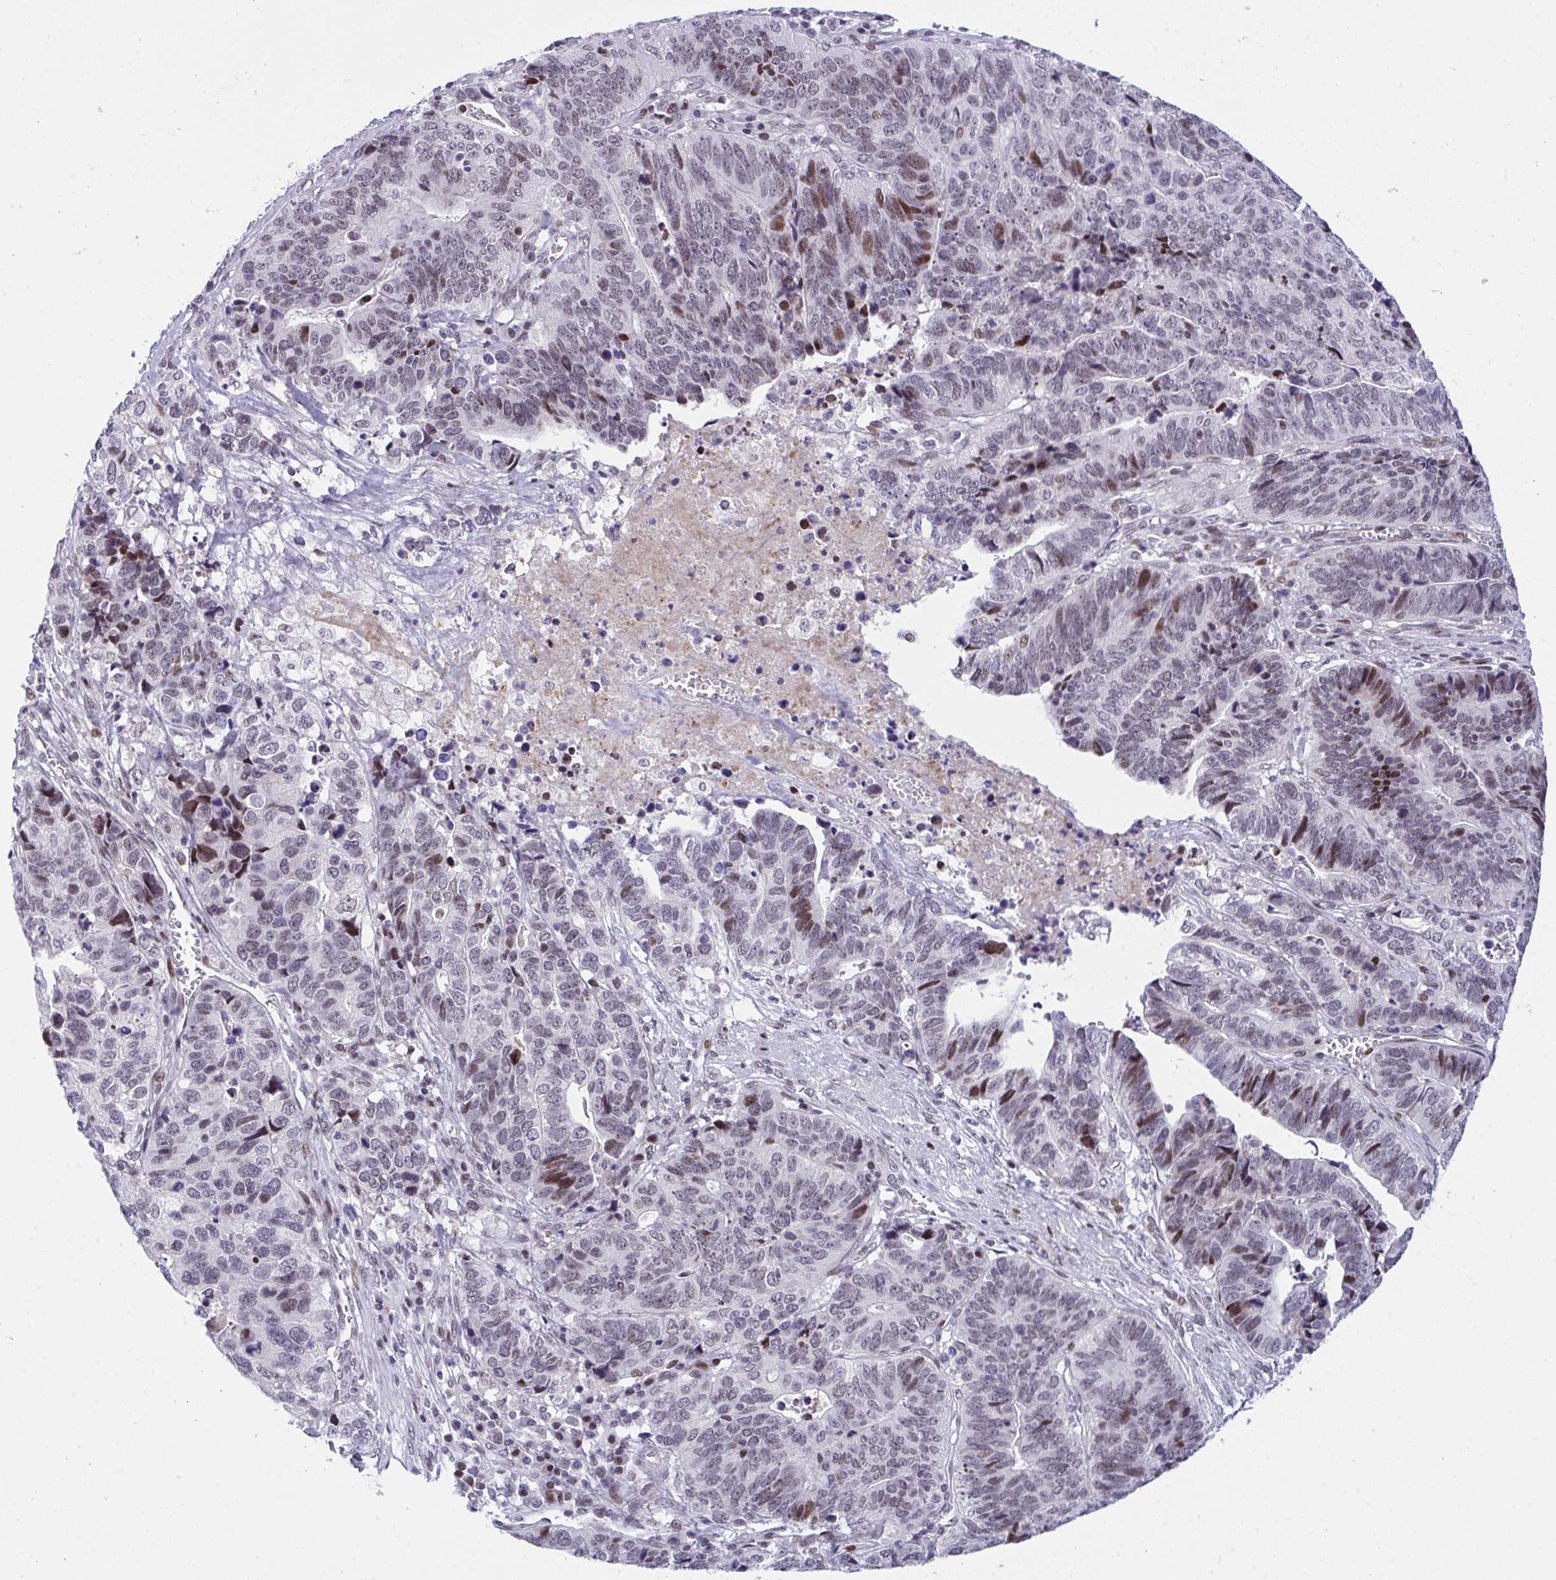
{"staining": {"intensity": "moderate", "quantity": "<25%", "location": "nuclear"}, "tissue": "stomach cancer", "cell_type": "Tumor cells", "image_type": "cancer", "snomed": [{"axis": "morphology", "description": "Adenocarcinoma, NOS"}, {"axis": "topography", "description": "Stomach, upper"}], "caption": "Stomach cancer stained with a protein marker reveals moderate staining in tumor cells.", "gene": "ZFHX3", "patient": {"sex": "female", "age": 67}}